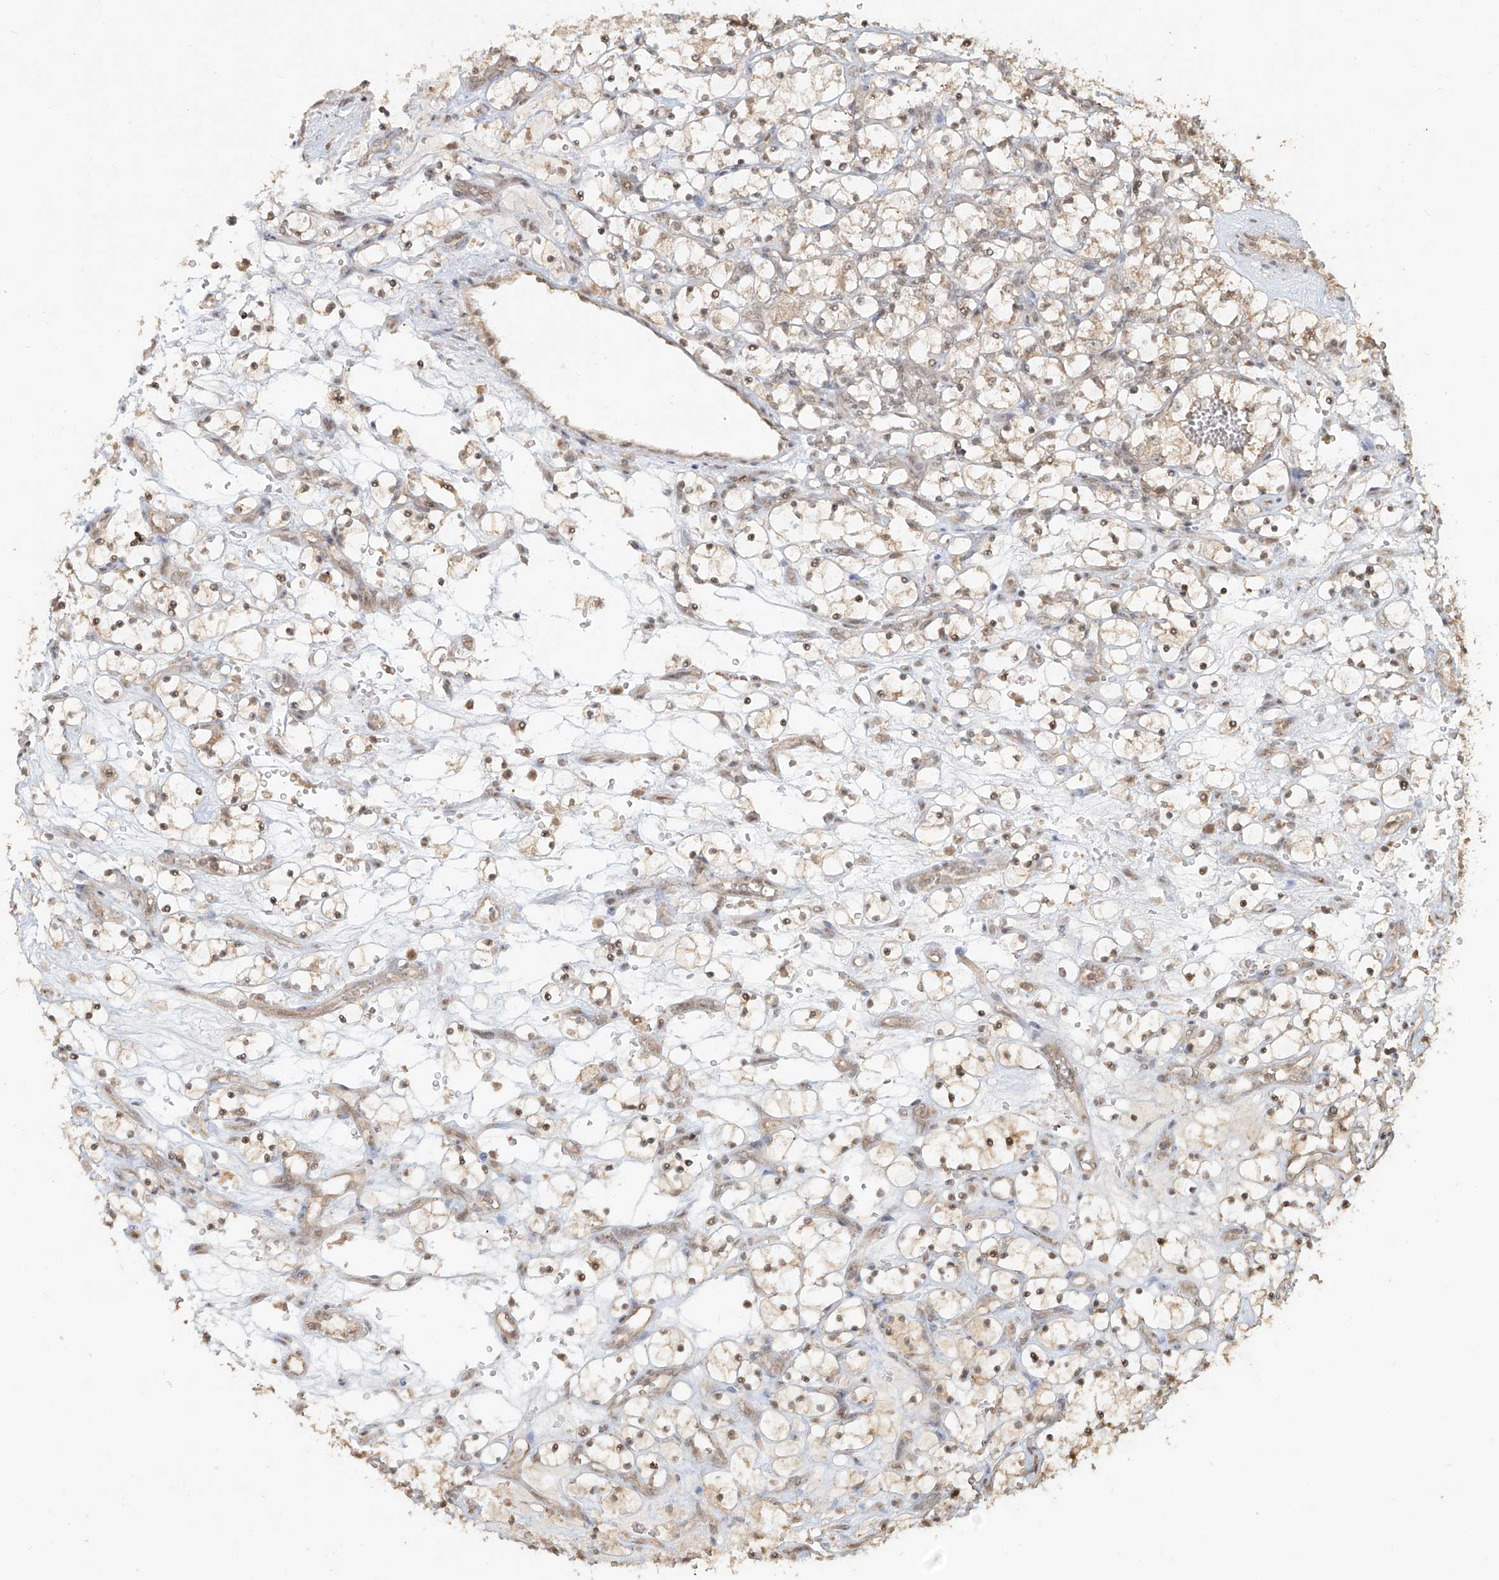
{"staining": {"intensity": "weak", "quantity": ">75%", "location": "cytoplasmic/membranous,nuclear"}, "tissue": "renal cancer", "cell_type": "Tumor cells", "image_type": "cancer", "snomed": [{"axis": "morphology", "description": "Adenocarcinoma, NOS"}, {"axis": "topography", "description": "Kidney"}], "caption": "Immunohistochemical staining of renal cancer demonstrates low levels of weak cytoplasmic/membranous and nuclear protein positivity in approximately >75% of tumor cells.", "gene": "UBE2K", "patient": {"sex": "female", "age": 69}}